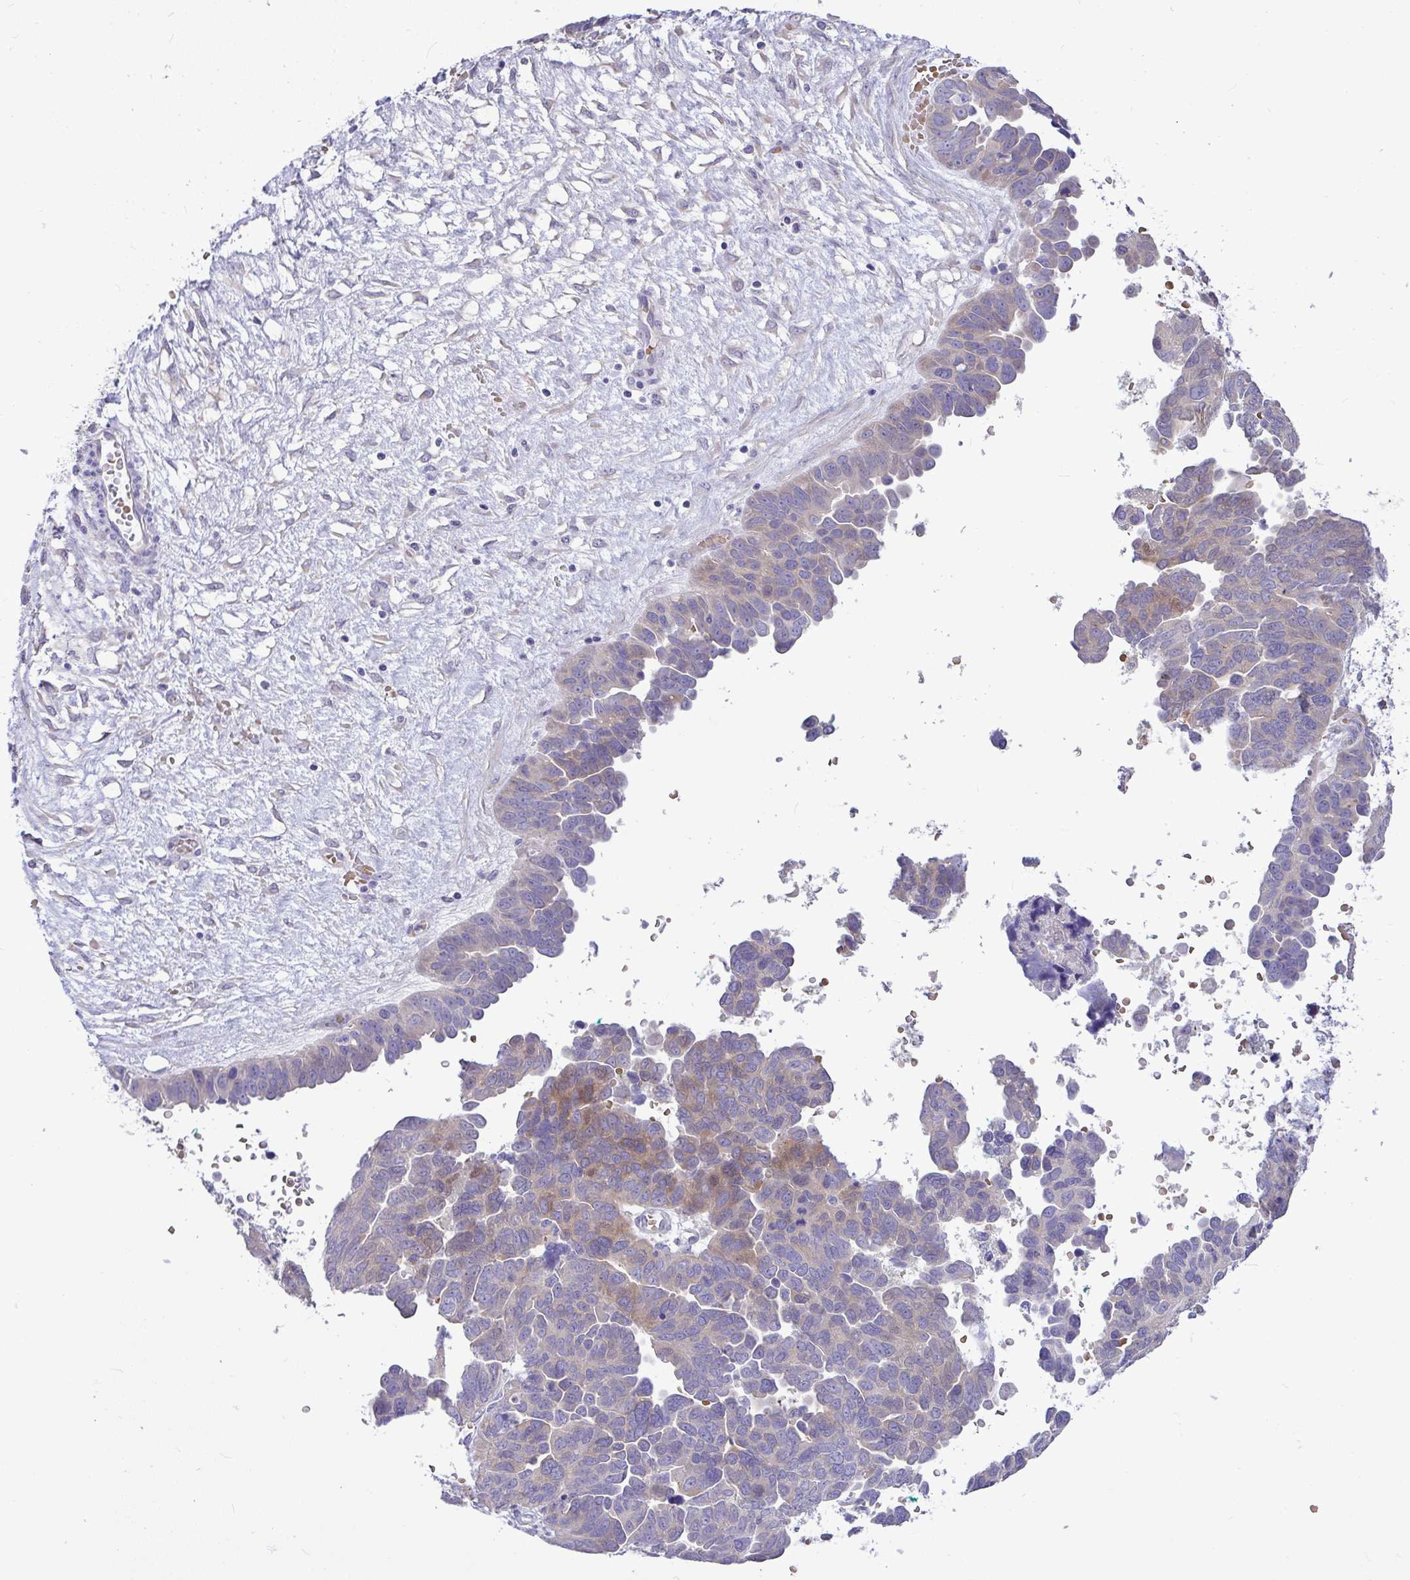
{"staining": {"intensity": "weak", "quantity": "<25%", "location": "cytoplasmic/membranous"}, "tissue": "ovarian cancer", "cell_type": "Tumor cells", "image_type": "cancer", "snomed": [{"axis": "morphology", "description": "Cystadenocarcinoma, serous, NOS"}, {"axis": "topography", "description": "Ovary"}], "caption": "DAB (3,3'-diaminobenzidine) immunohistochemical staining of human ovarian serous cystadenocarcinoma displays no significant staining in tumor cells.", "gene": "MOCS1", "patient": {"sex": "female", "age": 64}}